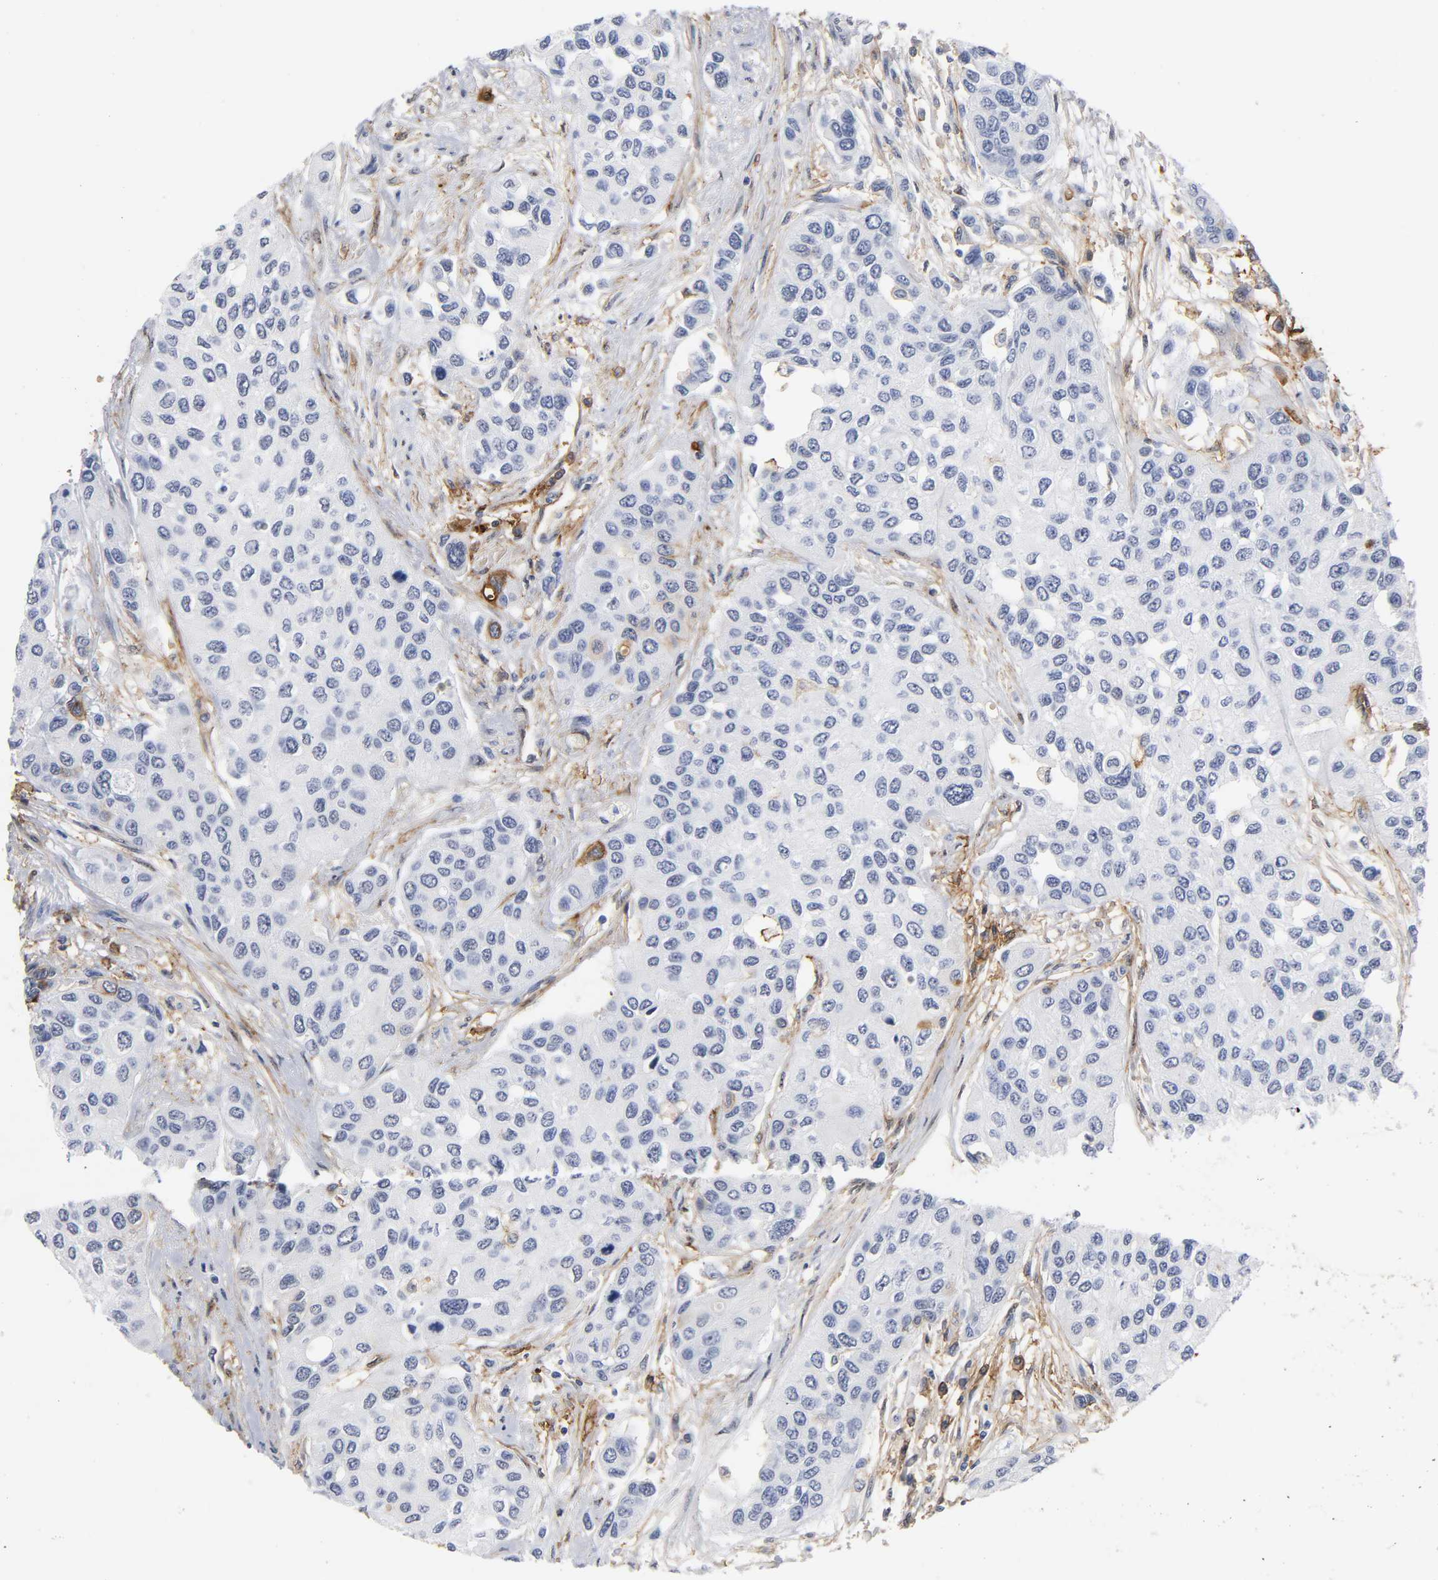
{"staining": {"intensity": "negative", "quantity": "none", "location": "none"}, "tissue": "urothelial cancer", "cell_type": "Tumor cells", "image_type": "cancer", "snomed": [{"axis": "morphology", "description": "Urothelial carcinoma, High grade"}, {"axis": "topography", "description": "Urinary bladder"}], "caption": "Image shows no protein staining in tumor cells of urothelial carcinoma (high-grade) tissue. (DAB IHC, high magnification).", "gene": "ICAM1", "patient": {"sex": "female", "age": 56}}